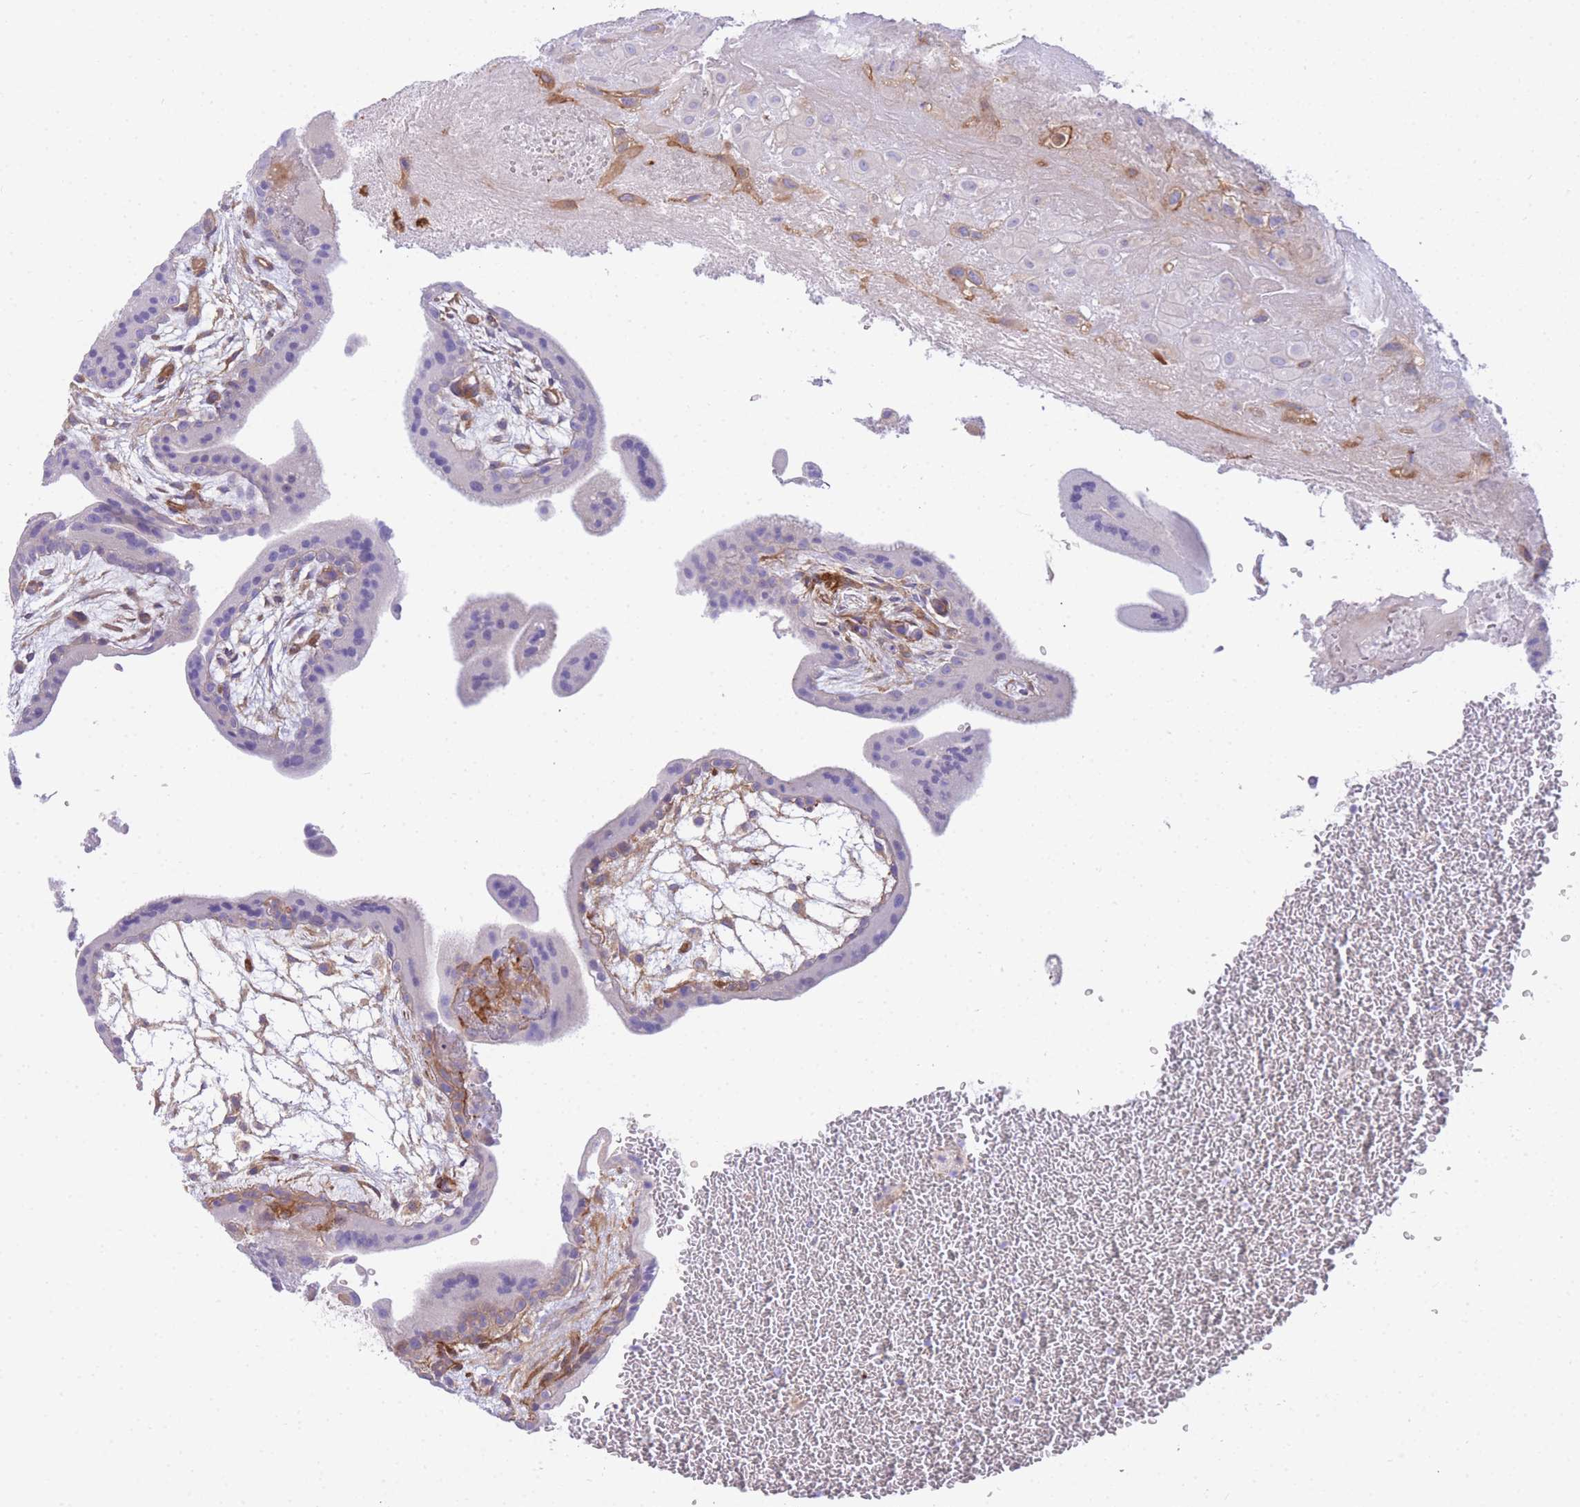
{"staining": {"intensity": "moderate", "quantity": "<25%", "location": "cytoplasmic/membranous"}, "tissue": "placenta", "cell_type": "Decidual cells", "image_type": "normal", "snomed": [{"axis": "morphology", "description": "Normal tissue, NOS"}, {"axis": "topography", "description": "Placenta"}], "caption": "Decidual cells show low levels of moderate cytoplasmic/membranous staining in approximately <25% of cells in unremarkable placenta.", "gene": "FBN3", "patient": {"sex": "female", "age": 35}}